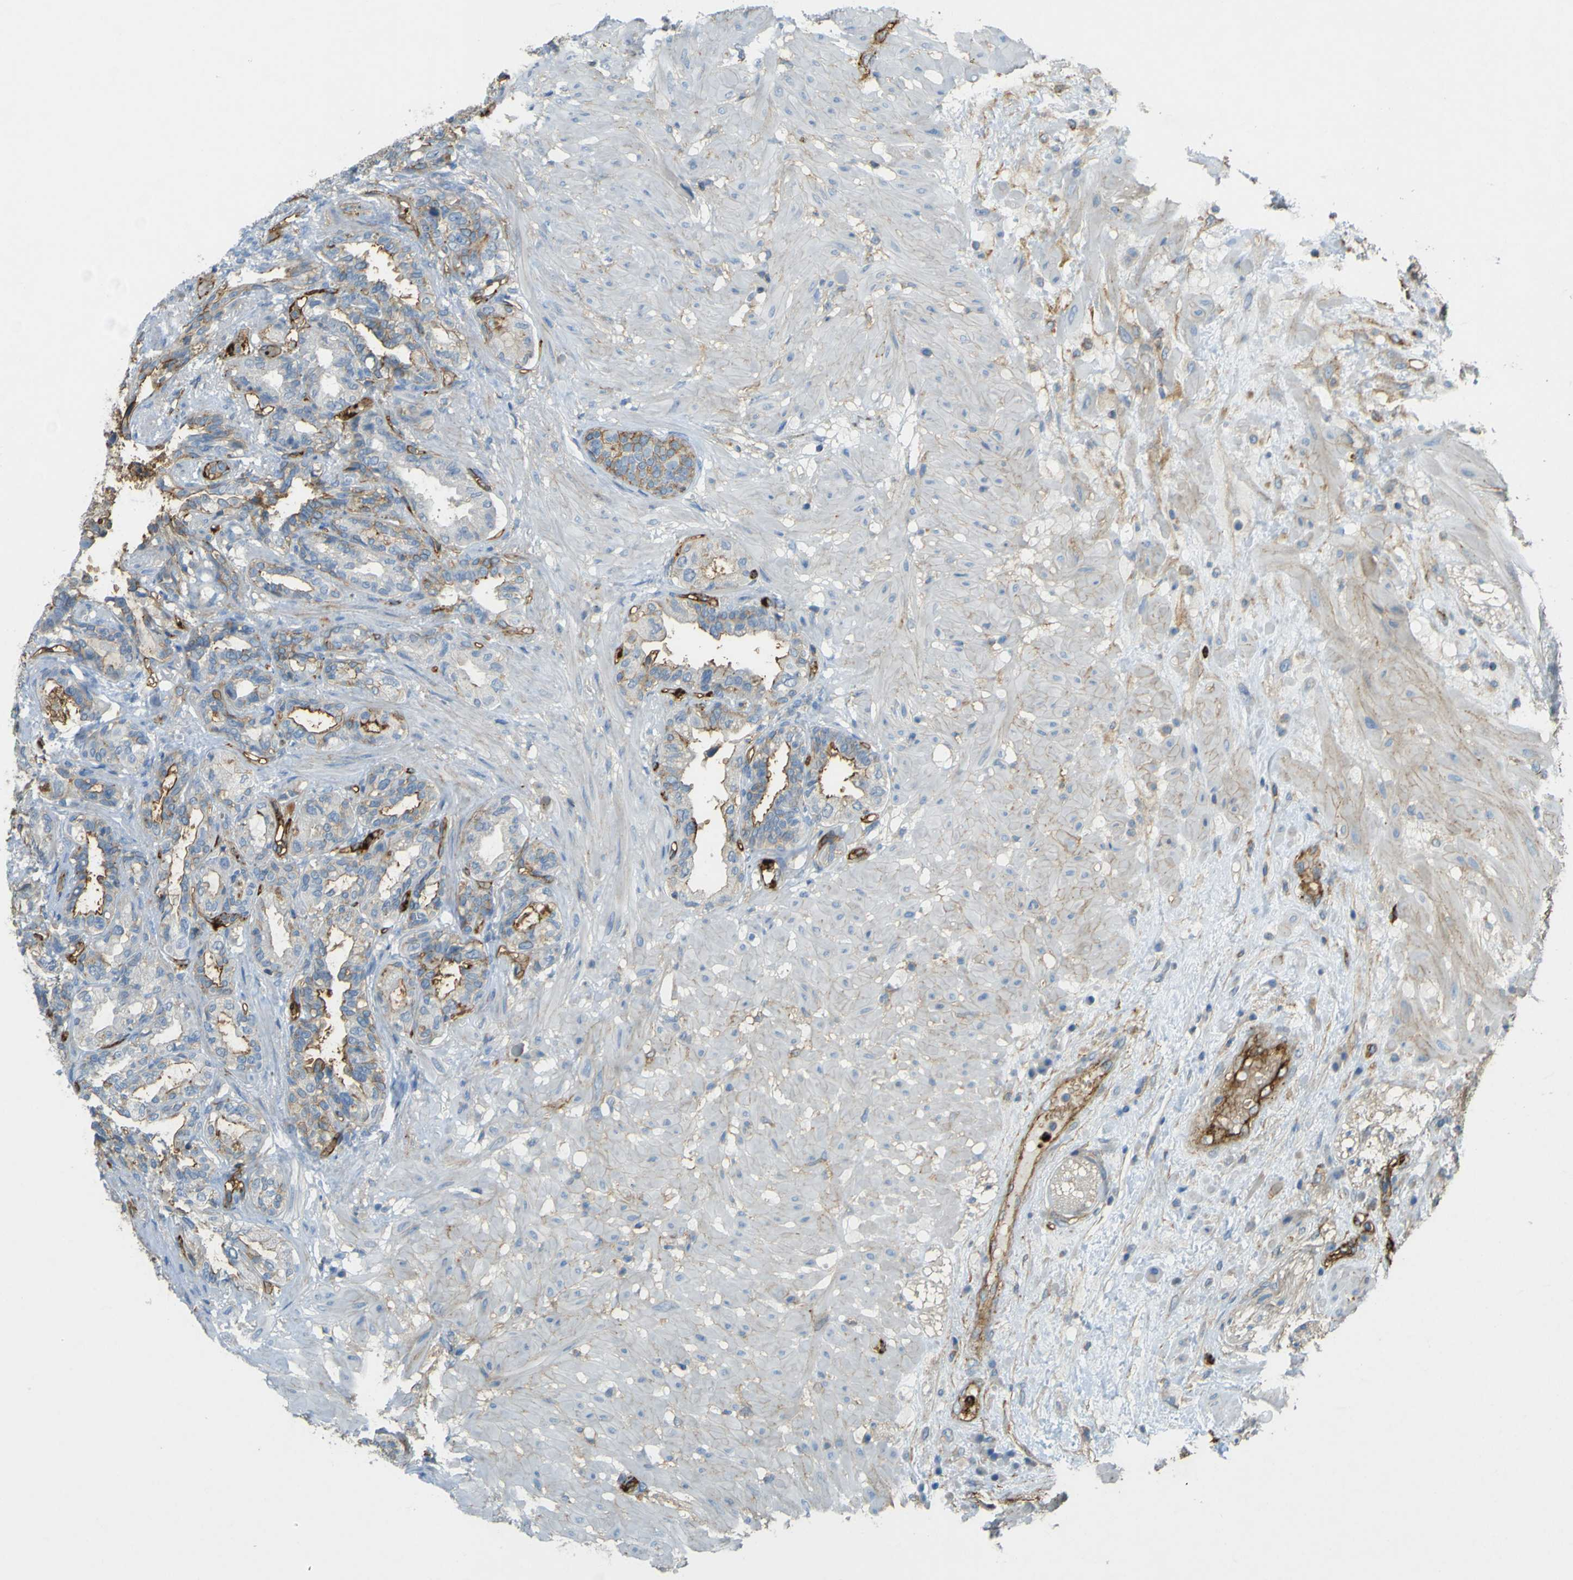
{"staining": {"intensity": "moderate", "quantity": "<25%", "location": "cytoplasmic/membranous"}, "tissue": "seminal vesicle", "cell_type": "Glandular cells", "image_type": "normal", "snomed": [{"axis": "morphology", "description": "Normal tissue, NOS"}, {"axis": "topography", "description": "Seminal veicle"}], "caption": "The histopathology image displays staining of normal seminal vesicle, revealing moderate cytoplasmic/membranous protein positivity (brown color) within glandular cells.", "gene": "PLXDC1", "patient": {"sex": "male", "age": 61}}